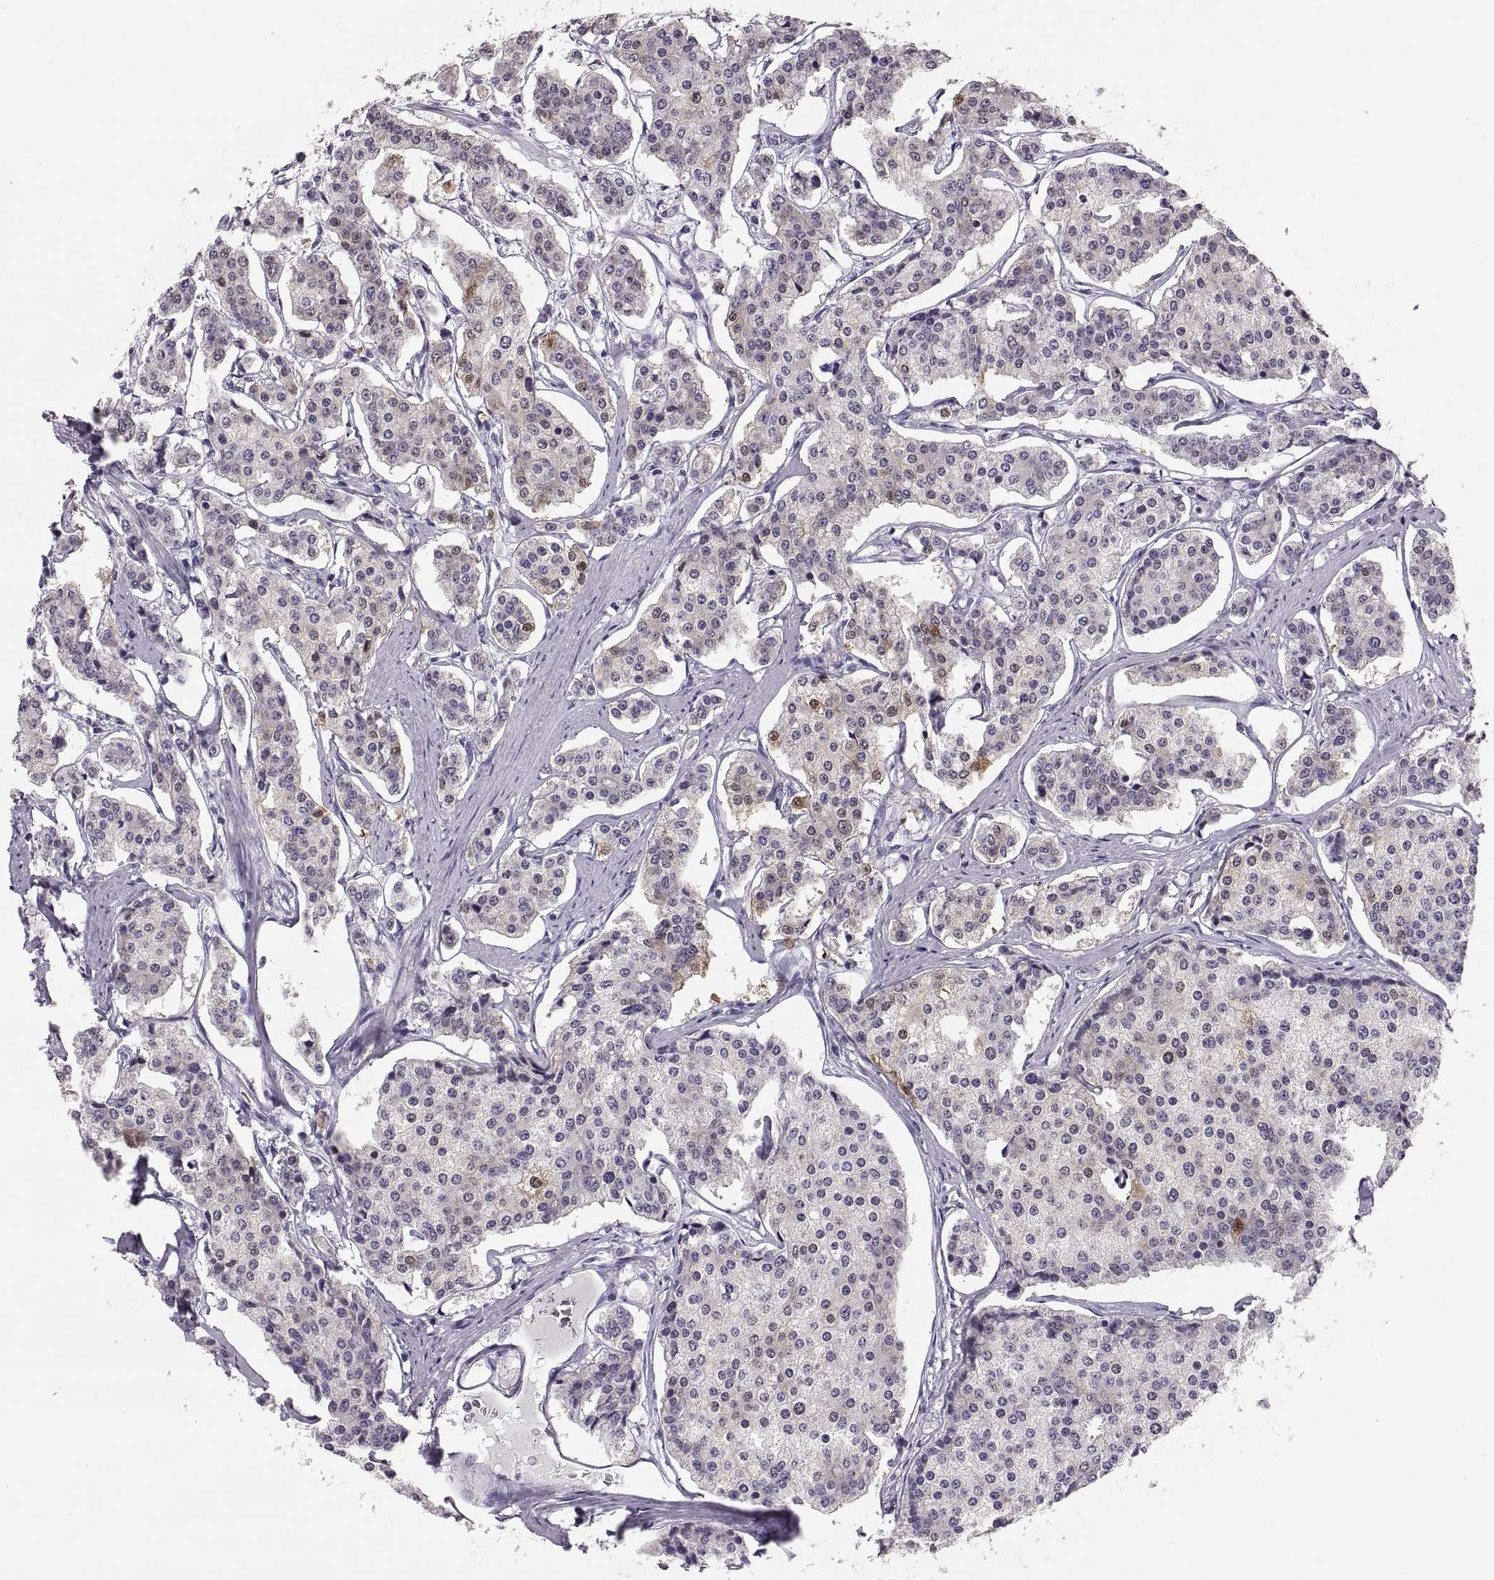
{"staining": {"intensity": "moderate", "quantity": "<25%", "location": "nuclear"}, "tissue": "carcinoid", "cell_type": "Tumor cells", "image_type": "cancer", "snomed": [{"axis": "morphology", "description": "Carcinoid, malignant, NOS"}, {"axis": "topography", "description": "Small intestine"}], "caption": "This is an image of immunohistochemistry (IHC) staining of carcinoid, which shows moderate expression in the nuclear of tumor cells.", "gene": "ADH6", "patient": {"sex": "female", "age": 65}}